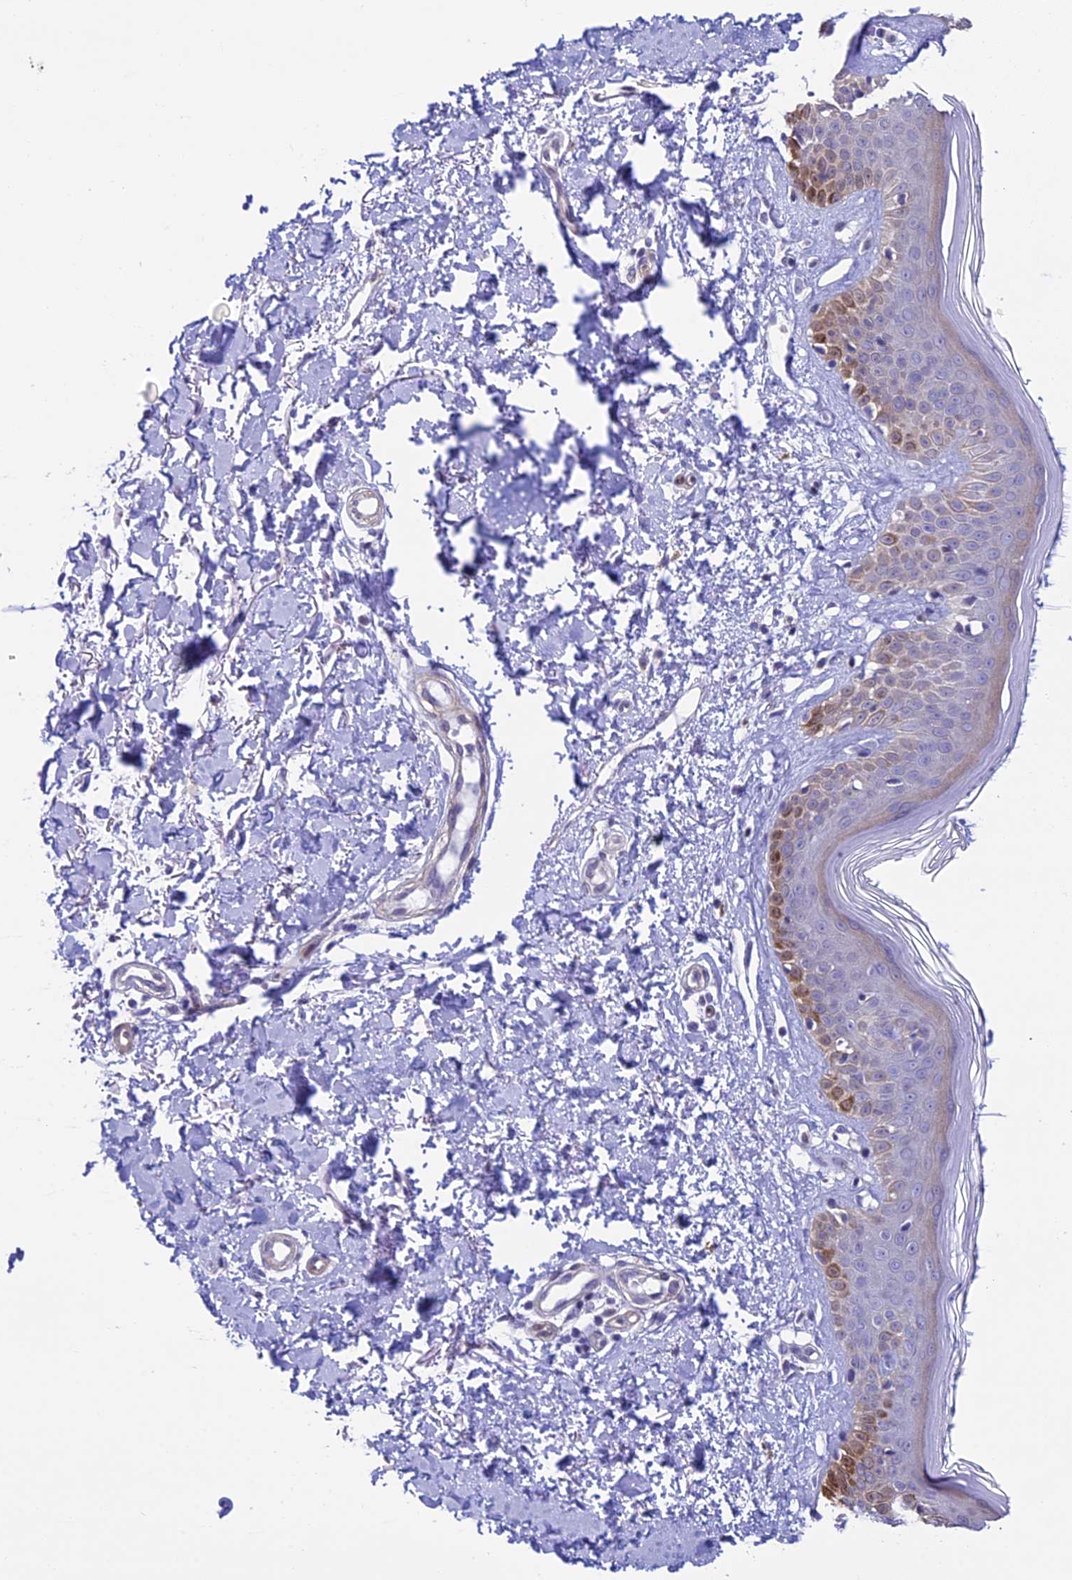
{"staining": {"intensity": "negative", "quantity": "none", "location": "none"}, "tissue": "skin", "cell_type": "Fibroblasts", "image_type": "normal", "snomed": [{"axis": "morphology", "description": "Normal tissue, NOS"}, {"axis": "topography", "description": "Skin"}], "caption": "High power microscopy photomicrograph of an immunohistochemistry (IHC) photomicrograph of benign skin, revealing no significant positivity in fibroblasts. (DAB immunohistochemistry visualized using brightfield microscopy, high magnification).", "gene": "IGSF6", "patient": {"sex": "female", "age": 64}}